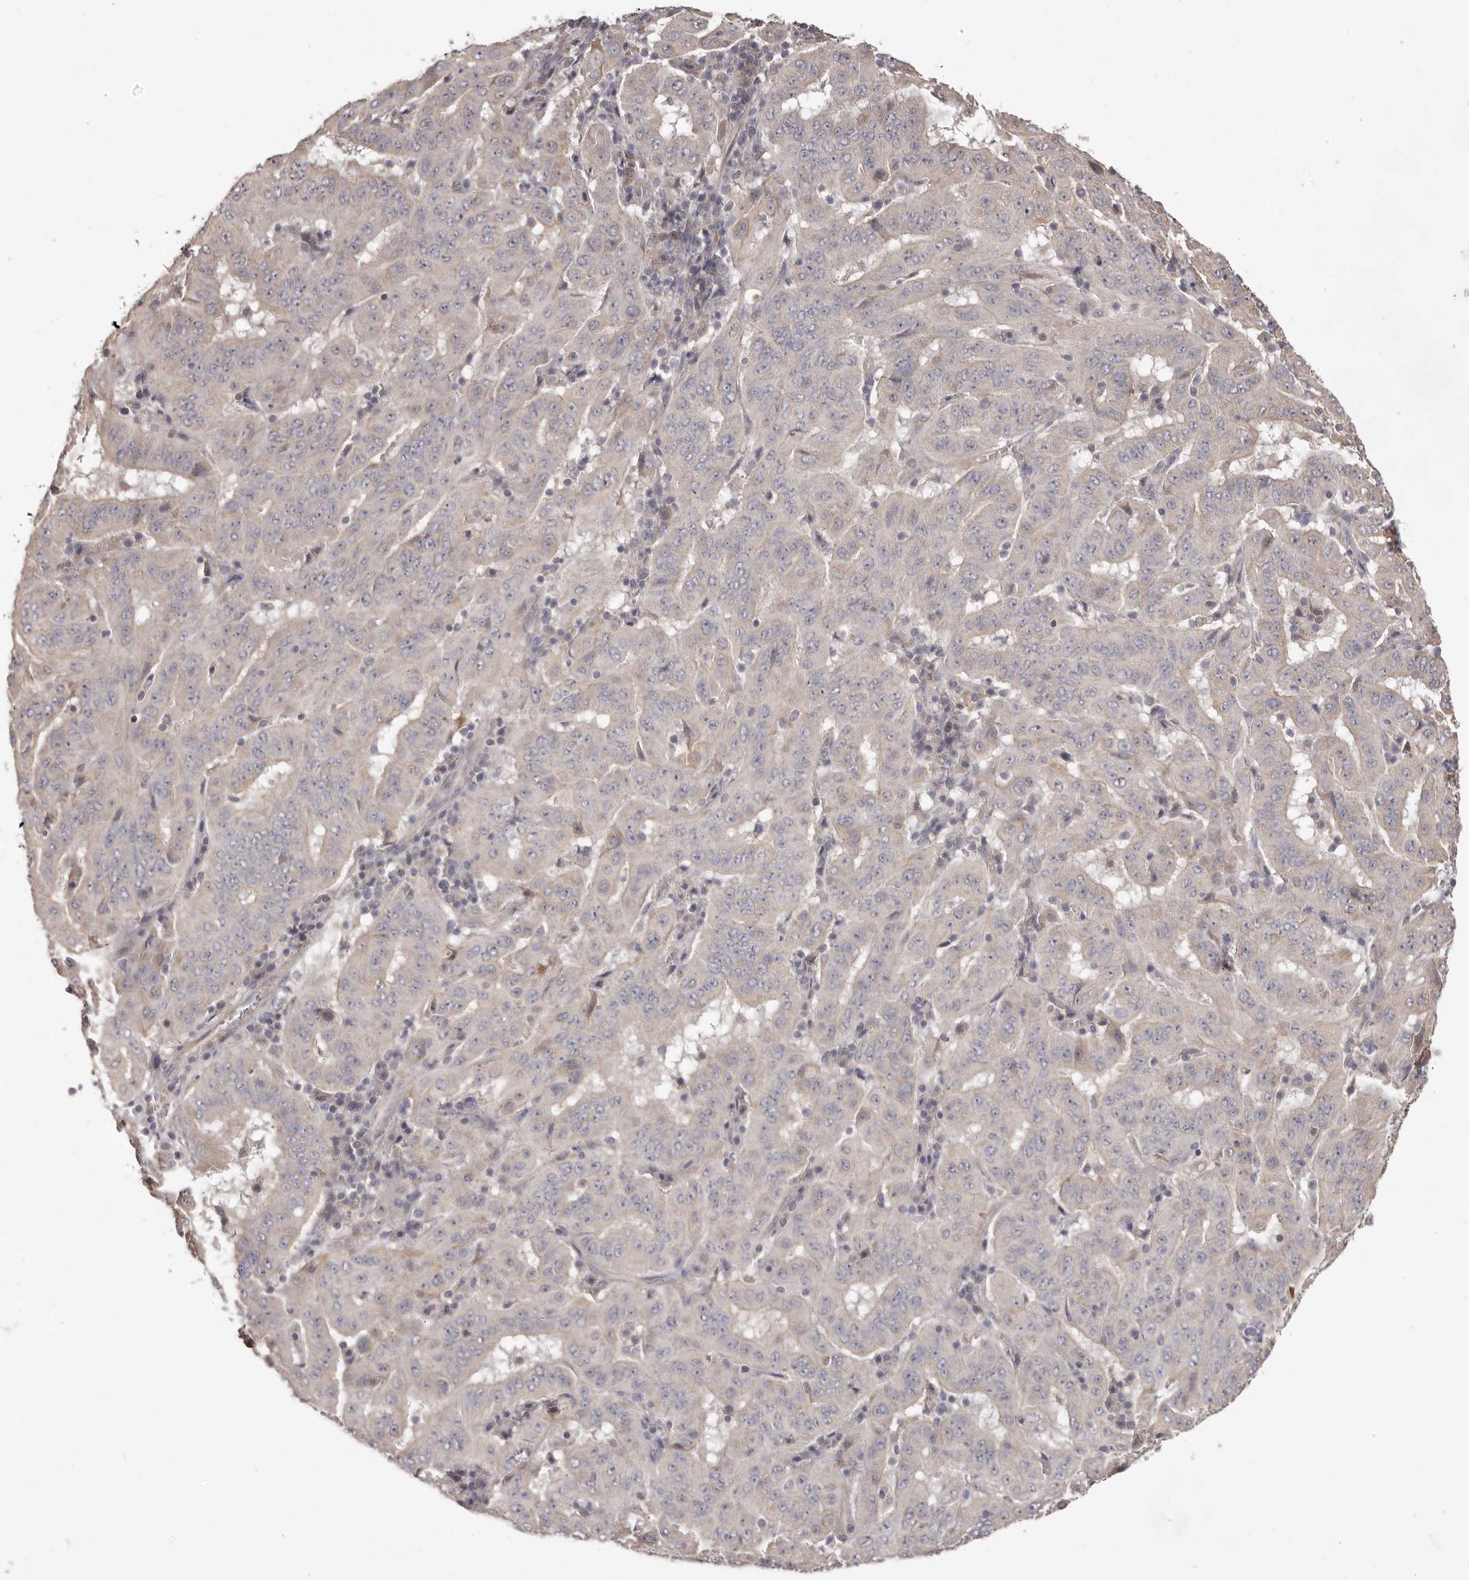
{"staining": {"intensity": "negative", "quantity": "none", "location": "none"}, "tissue": "pancreatic cancer", "cell_type": "Tumor cells", "image_type": "cancer", "snomed": [{"axis": "morphology", "description": "Adenocarcinoma, NOS"}, {"axis": "topography", "description": "Pancreas"}], "caption": "Human pancreatic cancer stained for a protein using immunohistochemistry shows no staining in tumor cells.", "gene": "HRH1", "patient": {"sex": "male", "age": 63}}